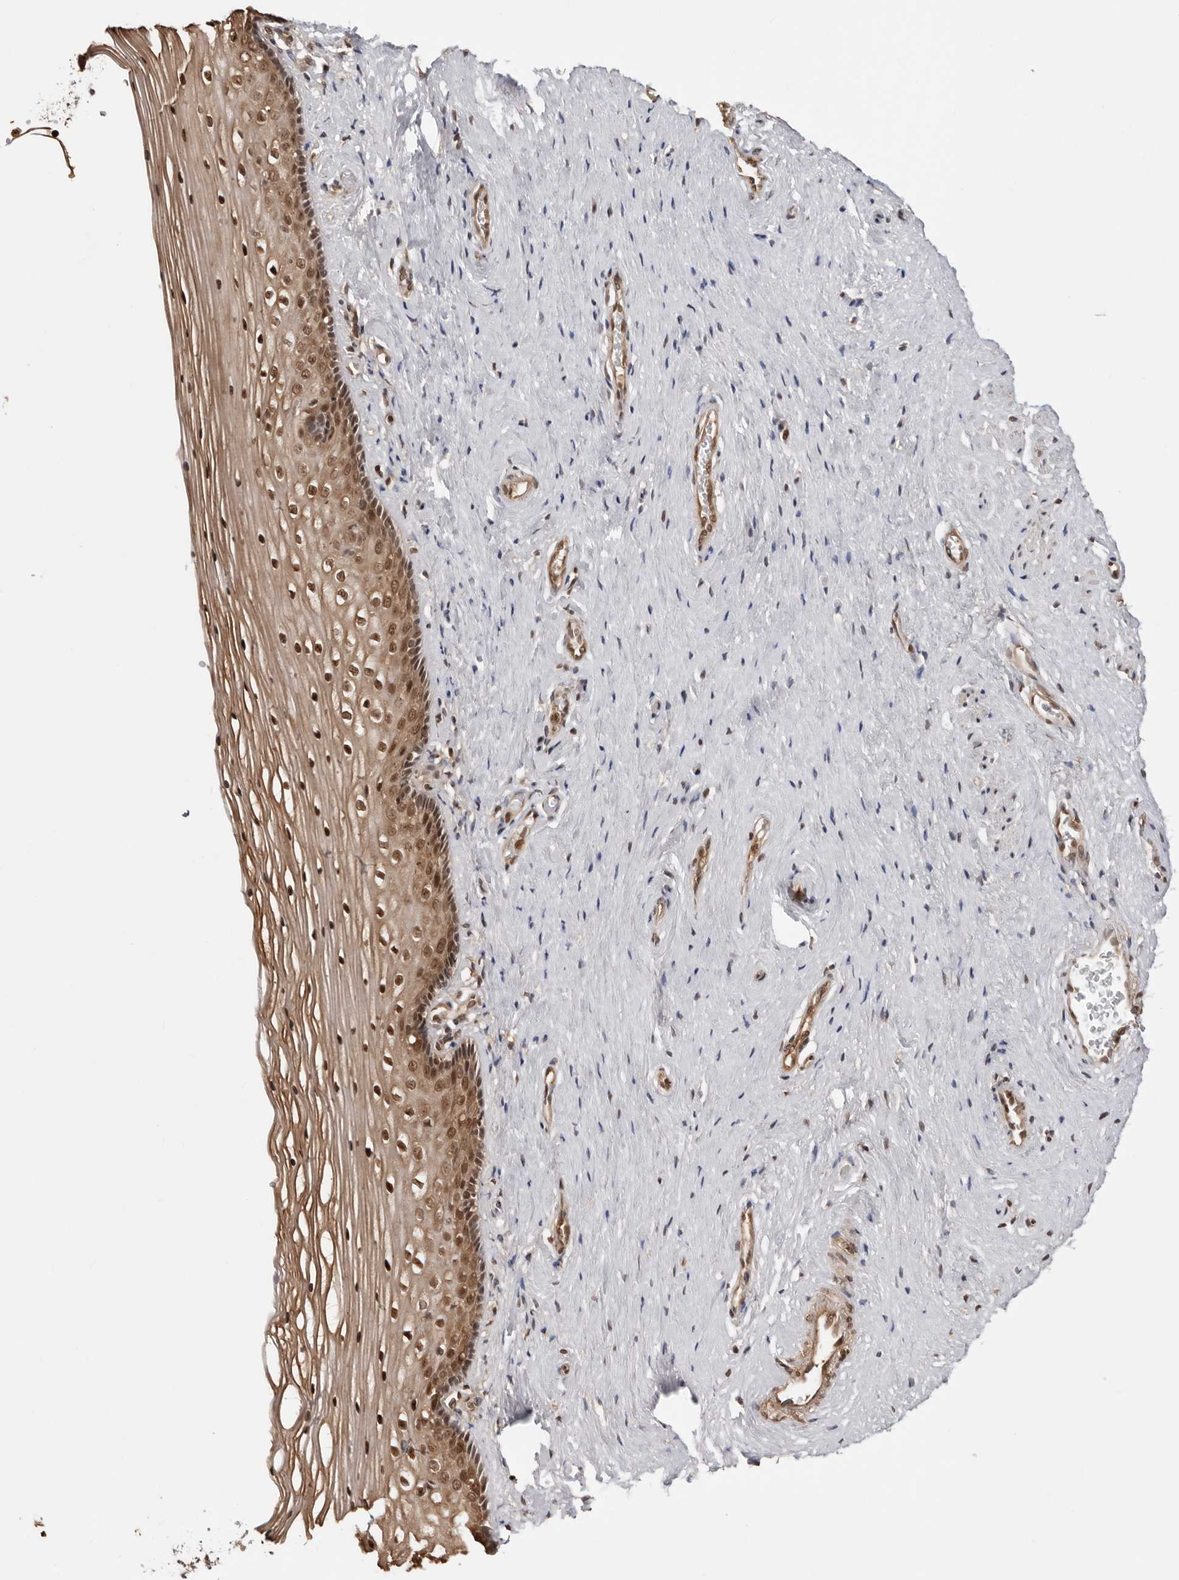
{"staining": {"intensity": "strong", "quantity": "25%-75%", "location": "cytoplasmic/membranous,nuclear"}, "tissue": "vagina", "cell_type": "Squamous epithelial cells", "image_type": "normal", "snomed": [{"axis": "morphology", "description": "Normal tissue, NOS"}, {"axis": "topography", "description": "Vagina"}], "caption": "IHC micrograph of unremarkable vagina: vagina stained using IHC reveals high levels of strong protein expression localized specifically in the cytoplasmic/membranous,nuclear of squamous epithelial cells, appearing as a cytoplasmic/membranous,nuclear brown color.", "gene": "SDE2", "patient": {"sex": "female", "age": 46}}